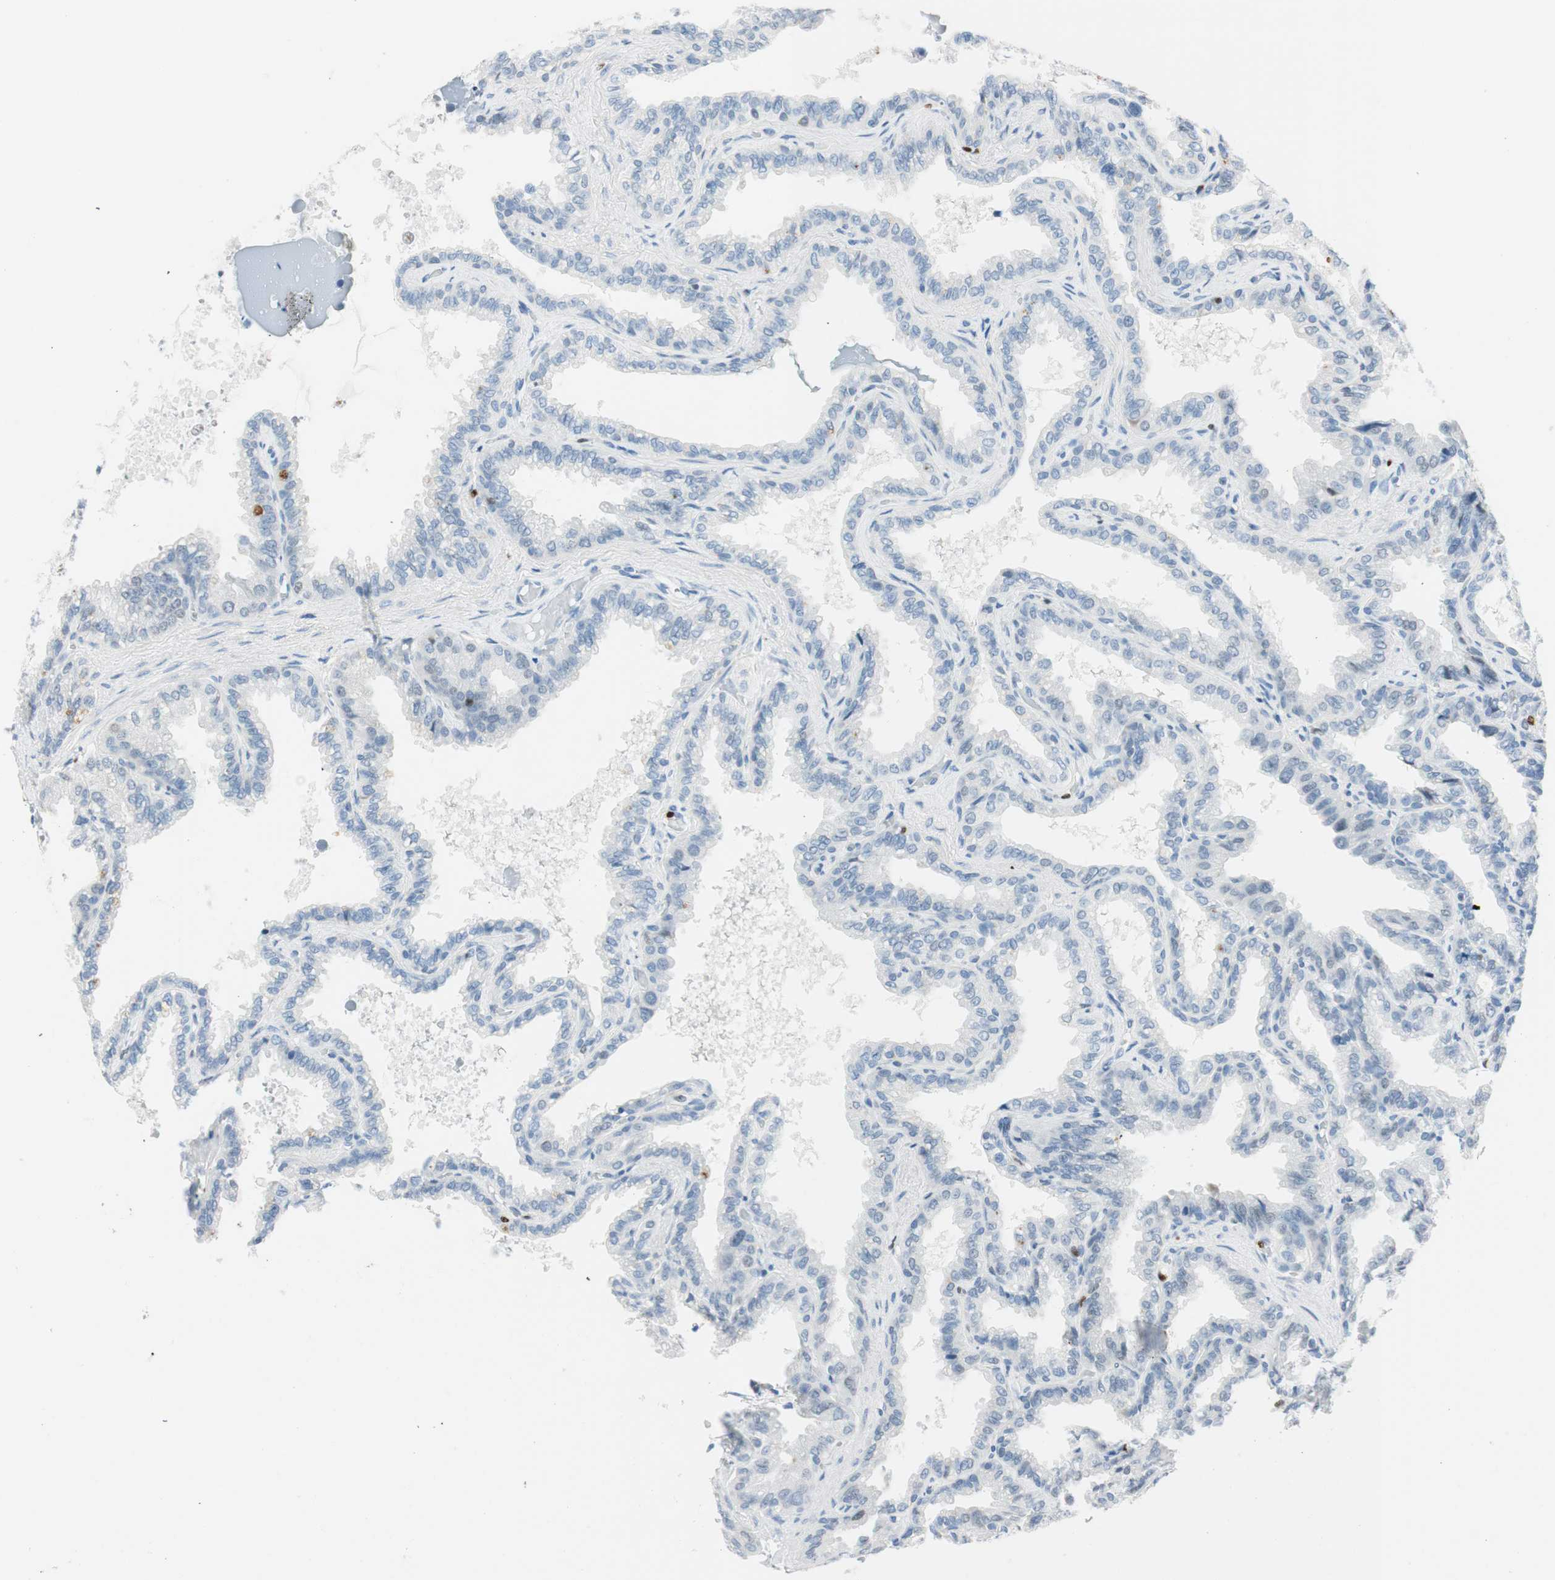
{"staining": {"intensity": "negative", "quantity": "none", "location": "none"}, "tissue": "seminal vesicle", "cell_type": "Glandular cells", "image_type": "normal", "snomed": [{"axis": "morphology", "description": "Normal tissue, NOS"}, {"axis": "topography", "description": "Seminal veicle"}], "caption": "A high-resolution photomicrograph shows immunohistochemistry (IHC) staining of benign seminal vesicle, which exhibits no significant positivity in glandular cells.", "gene": "EZH2", "patient": {"sex": "male", "age": 46}}